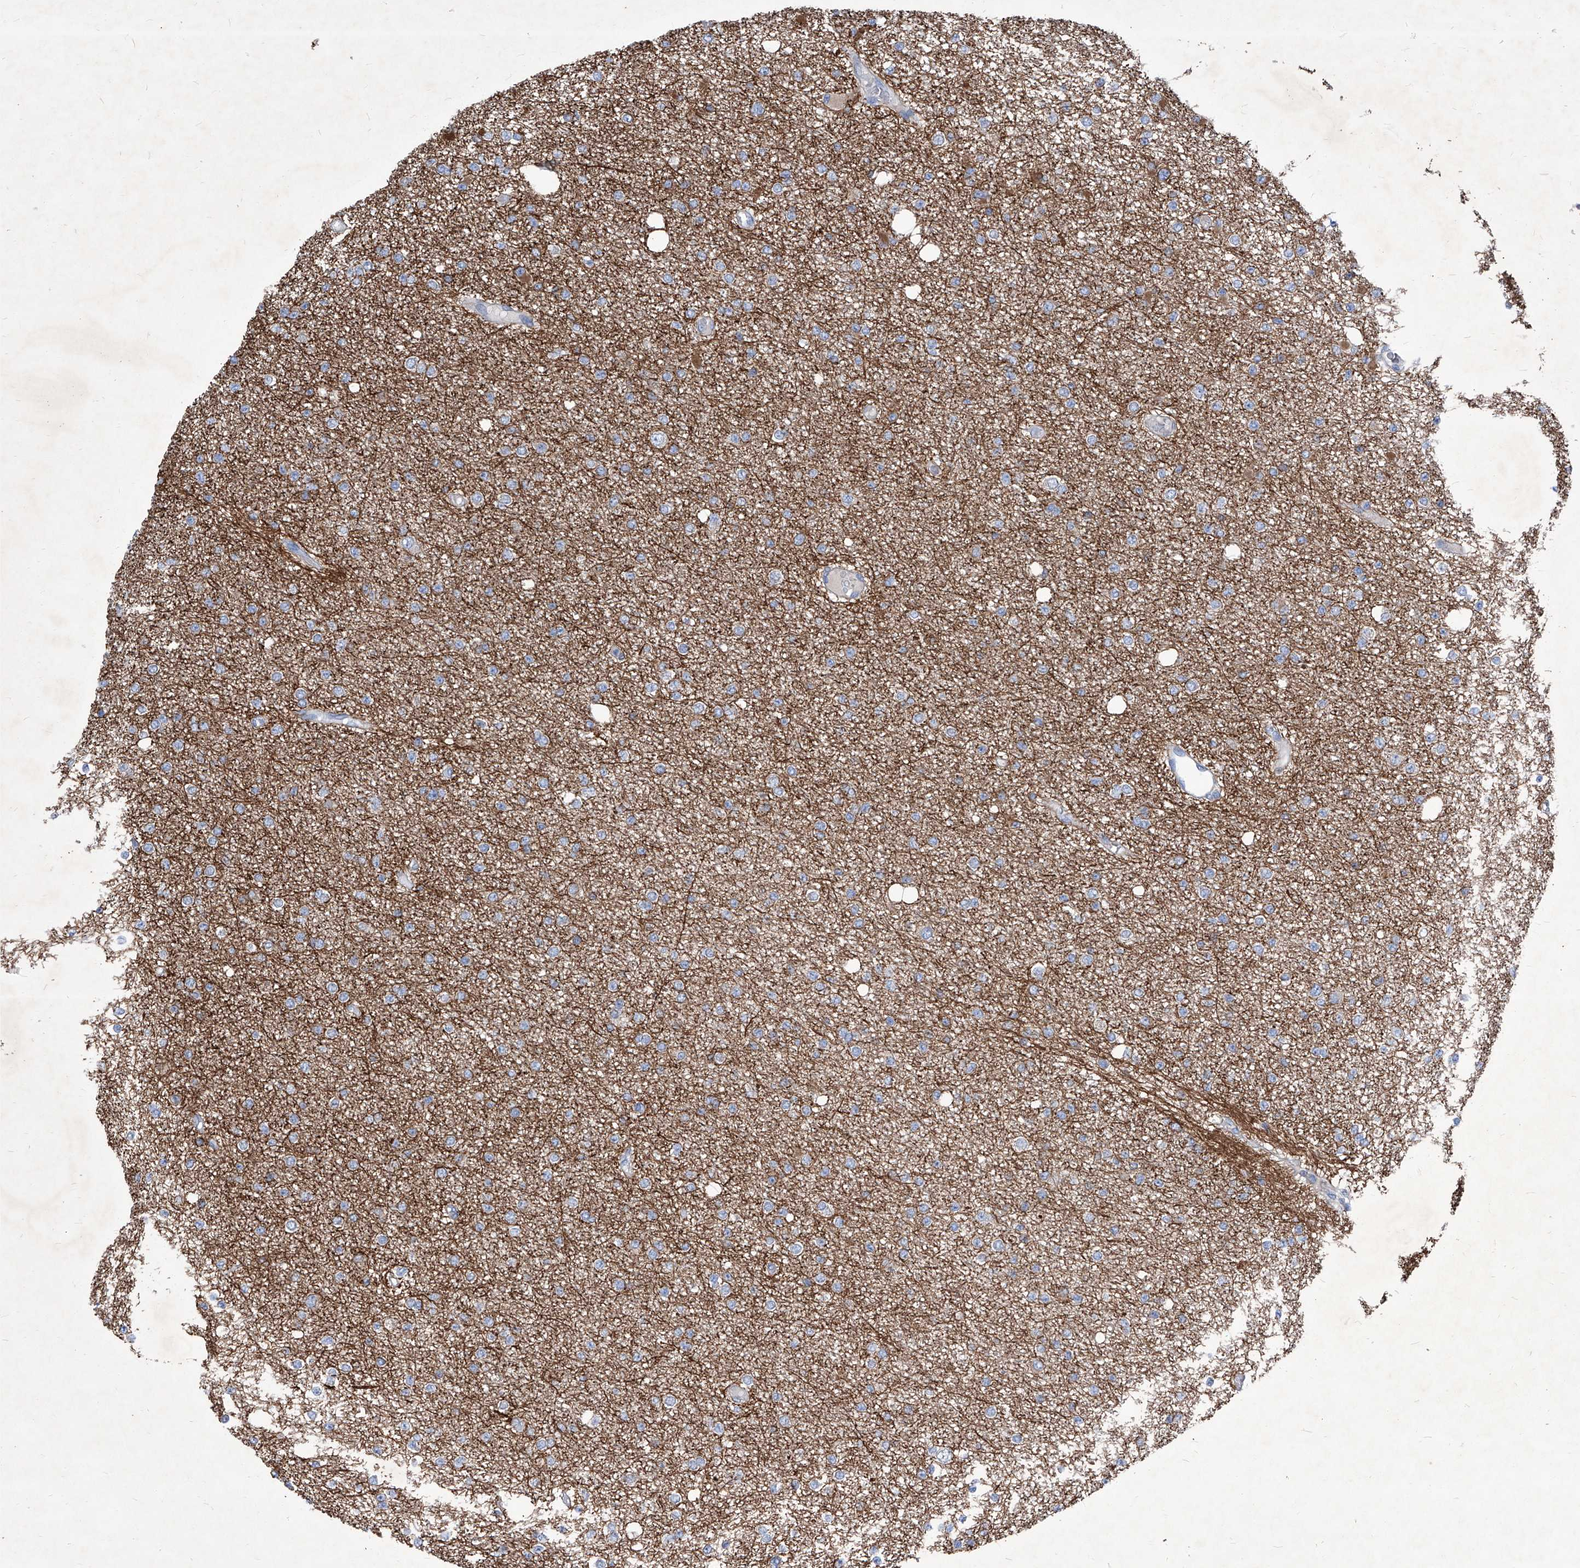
{"staining": {"intensity": "negative", "quantity": "none", "location": "none"}, "tissue": "glioma", "cell_type": "Tumor cells", "image_type": "cancer", "snomed": [{"axis": "morphology", "description": "Glioma, malignant, Low grade"}, {"axis": "topography", "description": "Brain"}], "caption": "High magnification brightfield microscopy of glioma stained with DAB (brown) and counterstained with hematoxylin (blue): tumor cells show no significant positivity.", "gene": "UBOX5", "patient": {"sex": "female", "age": 22}}